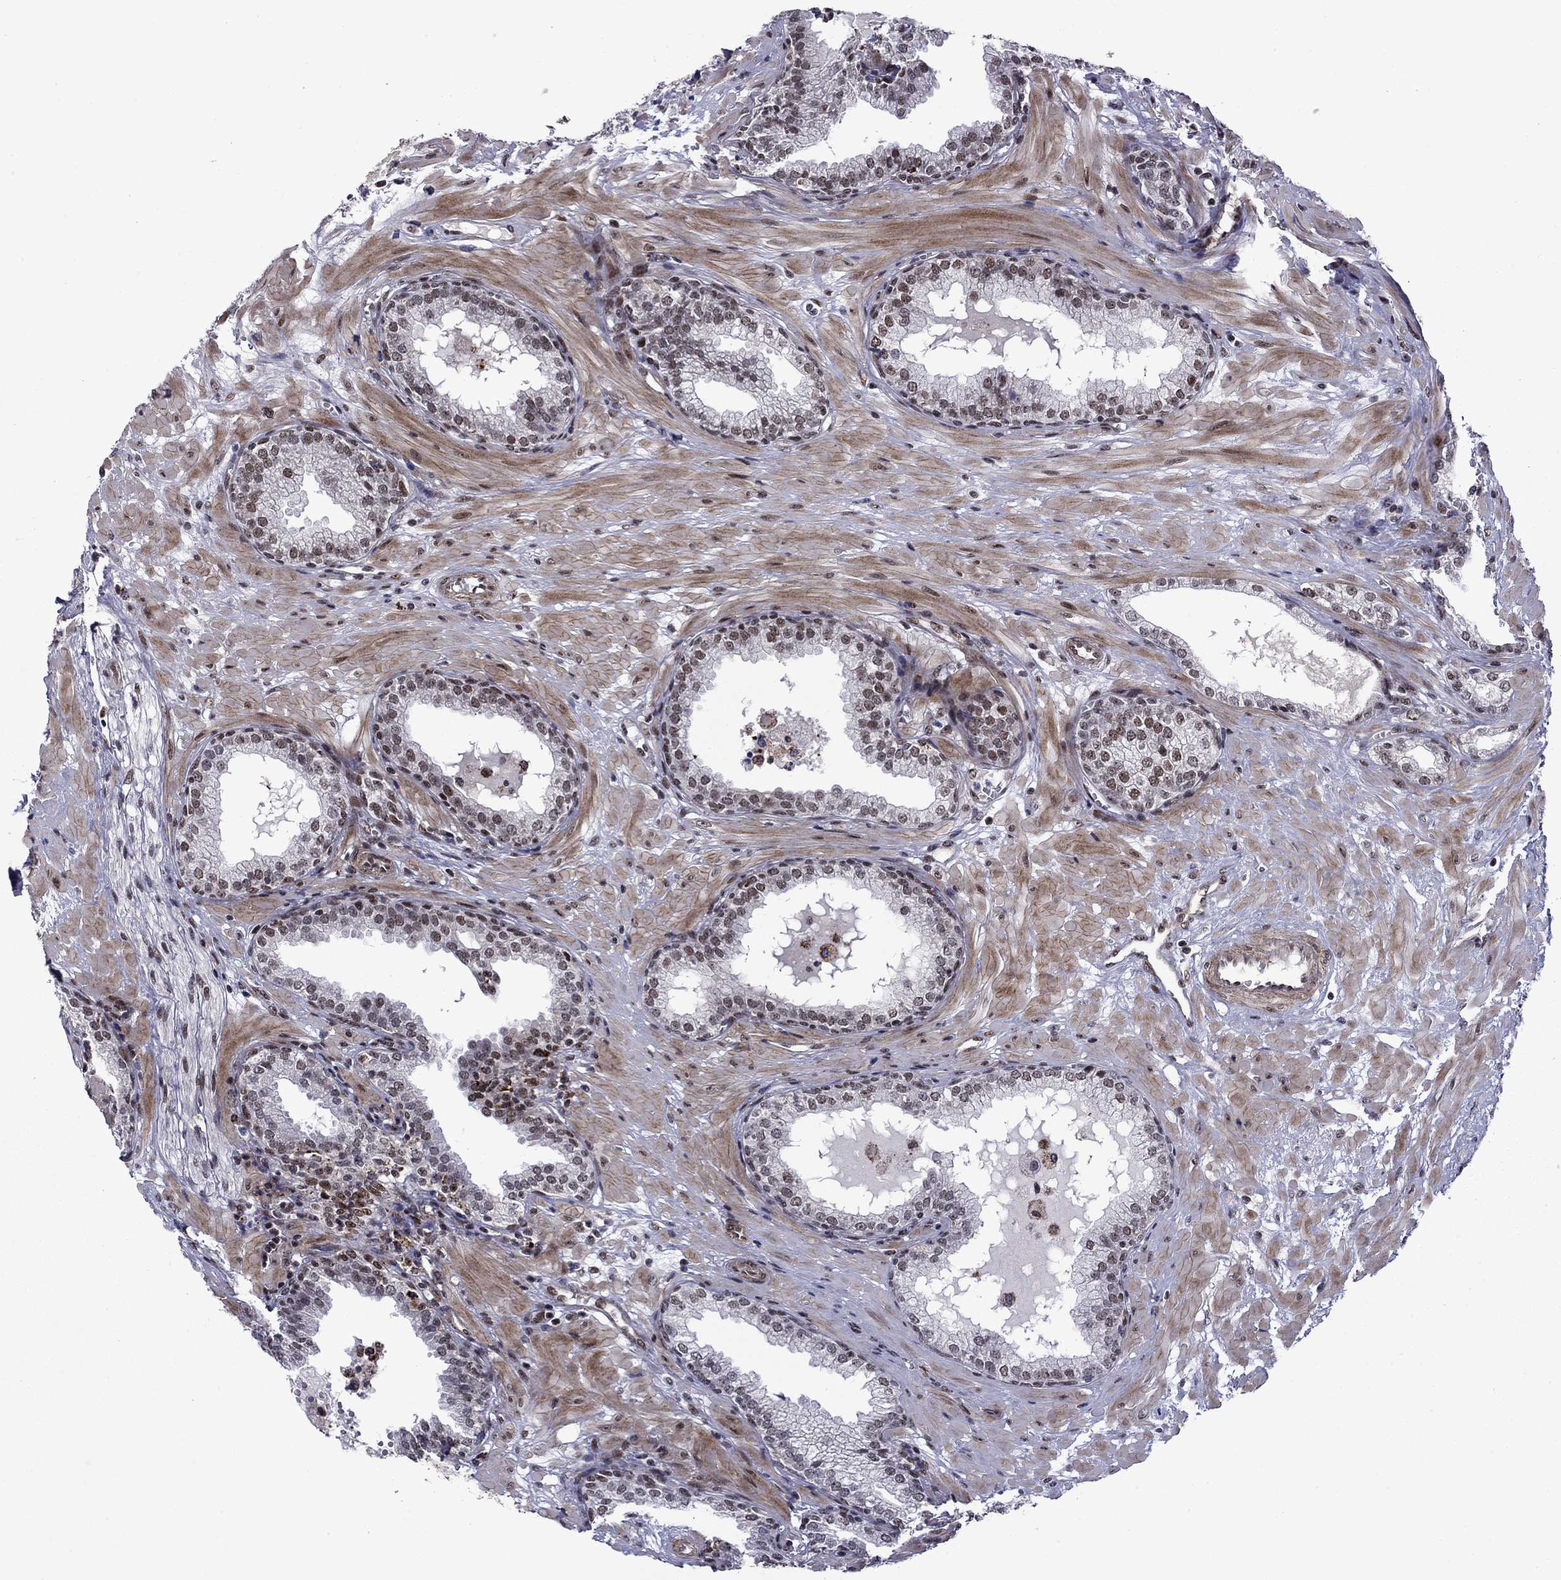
{"staining": {"intensity": "moderate", "quantity": "<25%", "location": "nuclear"}, "tissue": "prostate", "cell_type": "Glandular cells", "image_type": "normal", "snomed": [{"axis": "morphology", "description": "Normal tissue, NOS"}, {"axis": "topography", "description": "Prostate"}], "caption": "Immunohistochemical staining of benign human prostate reveals moderate nuclear protein expression in approximately <25% of glandular cells. (IHC, brightfield microscopy, high magnification).", "gene": "SURF2", "patient": {"sex": "male", "age": 64}}